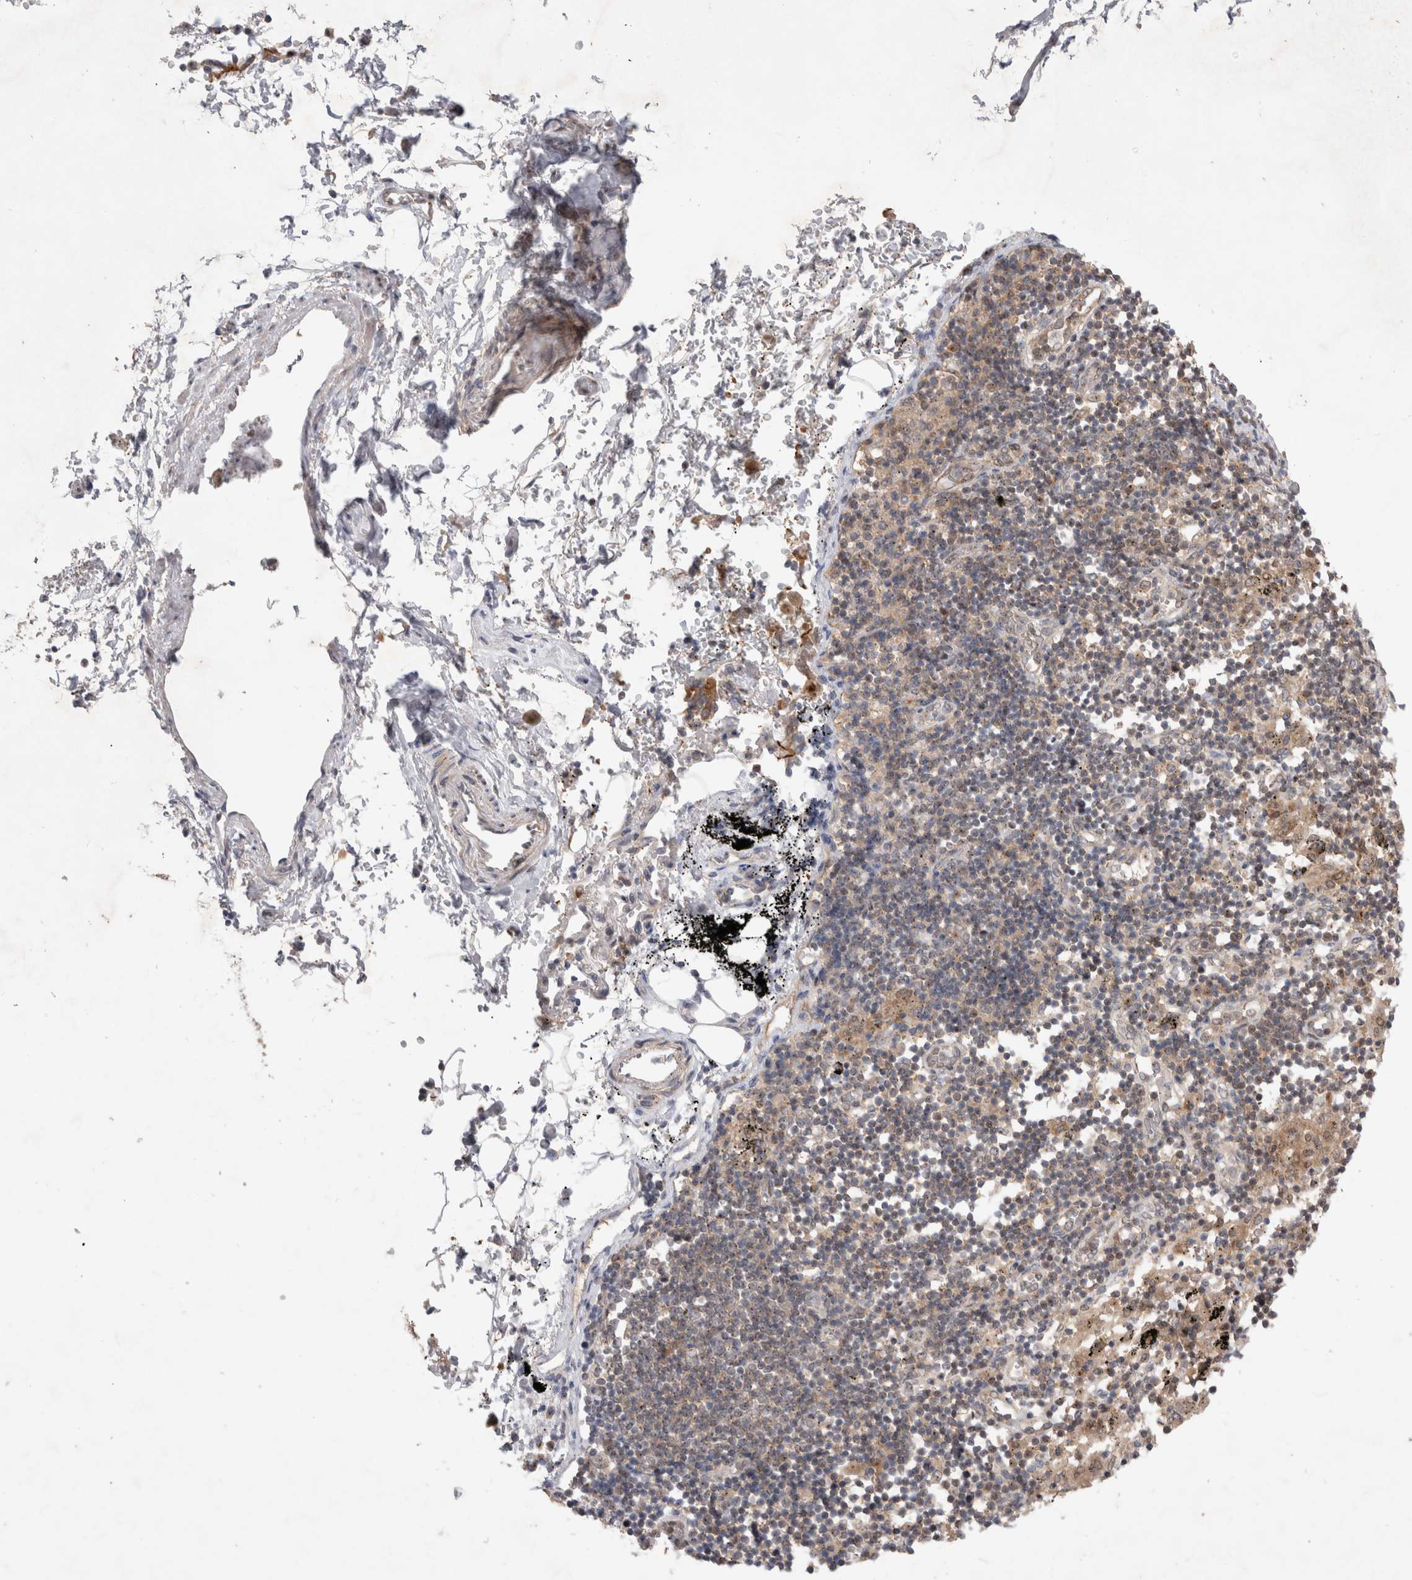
{"staining": {"intensity": "moderate", "quantity": "25%-75%", "location": "cytoplasmic/membranous"}, "tissue": "soft tissue", "cell_type": "Fibroblasts", "image_type": "normal", "snomed": [{"axis": "morphology", "description": "Normal tissue, NOS"}, {"axis": "topography", "description": "Cartilage tissue"}, {"axis": "topography", "description": "Lung"}], "caption": "Brown immunohistochemical staining in unremarkable soft tissue exhibits moderate cytoplasmic/membranous staining in about 25%-75% of fibroblasts. (brown staining indicates protein expression, while blue staining denotes nuclei).", "gene": "SLC29A1", "patient": {"sex": "female", "age": 77}}